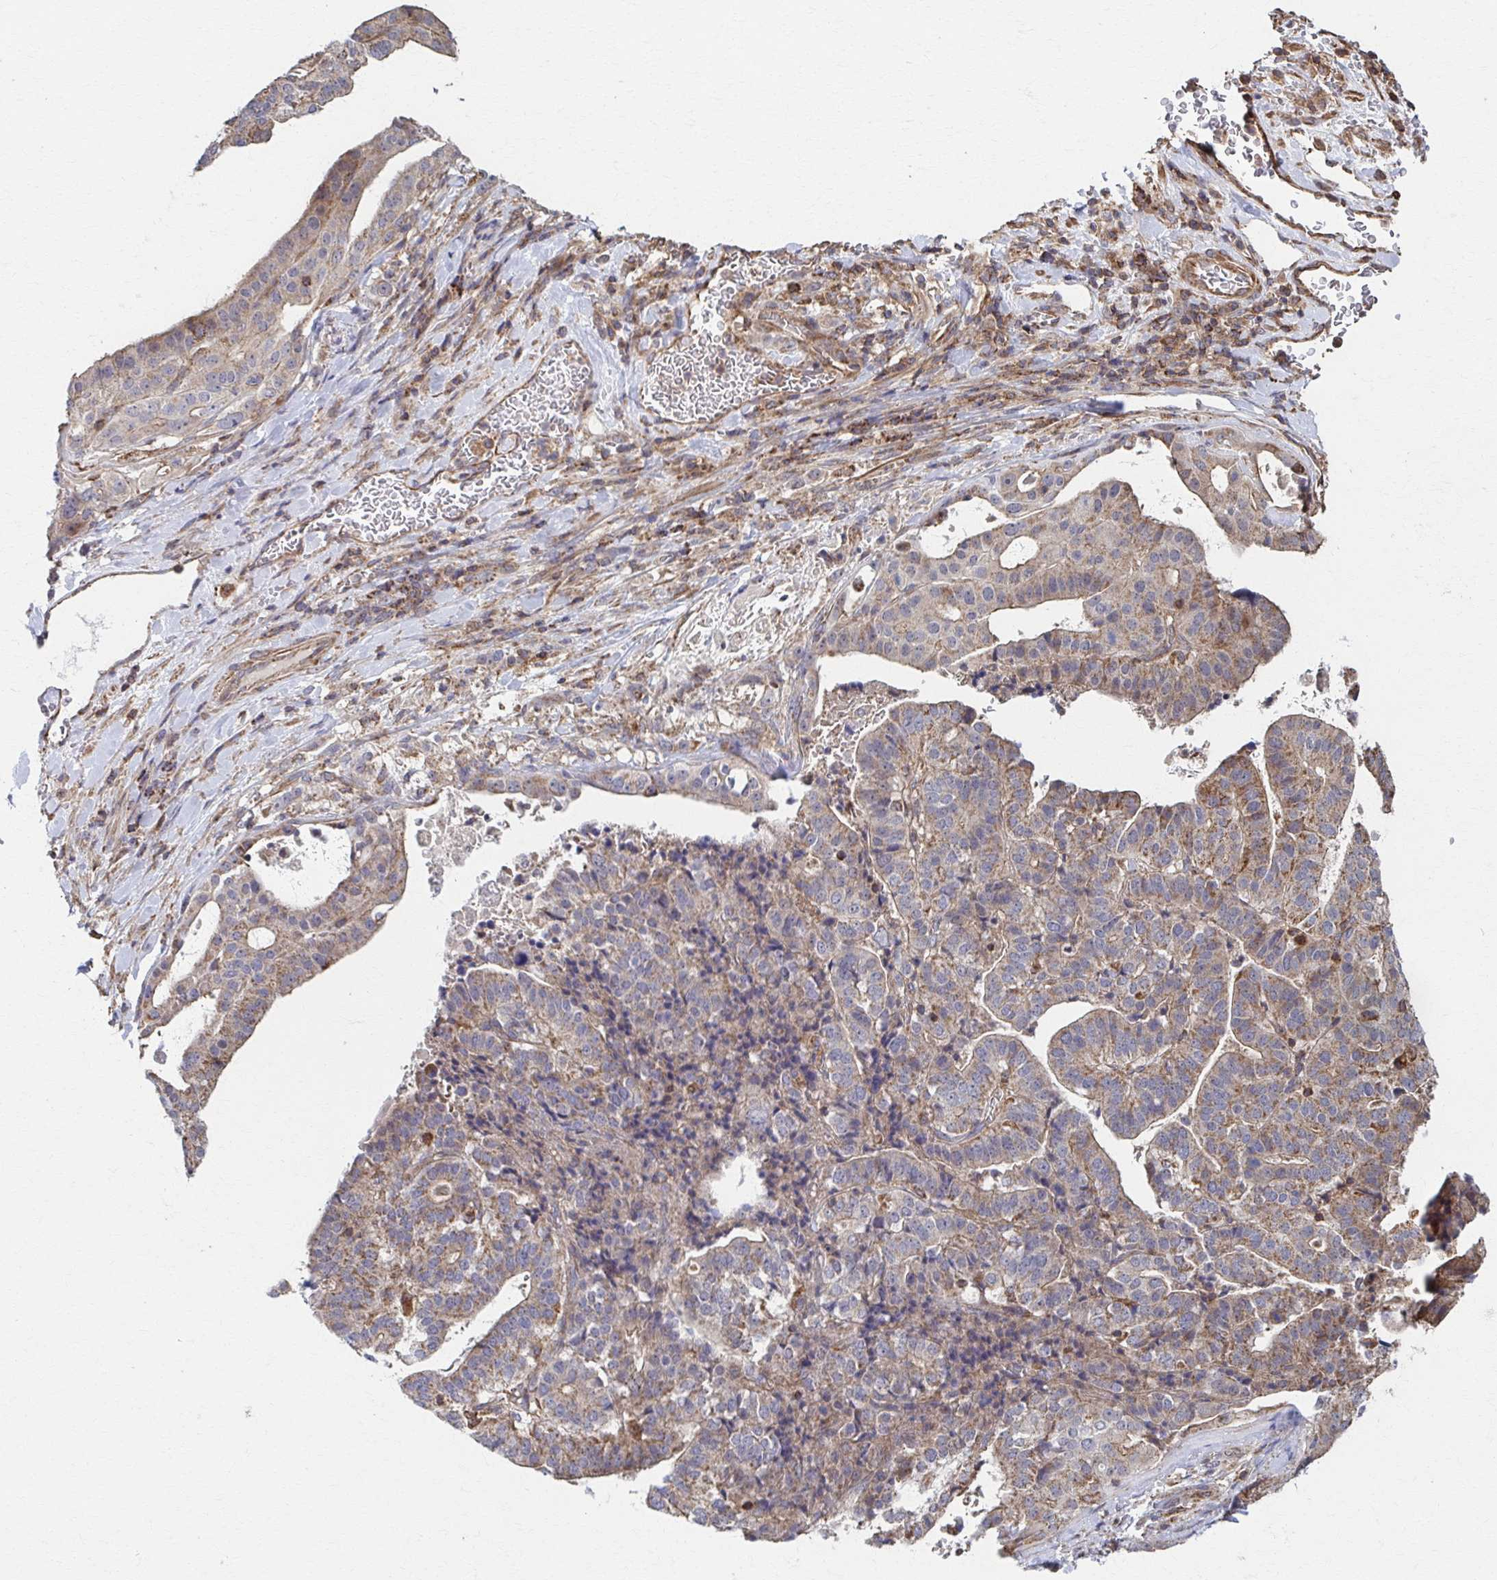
{"staining": {"intensity": "weak", "quantity": ">75%", "location": "cytoplasmic/membranous"}, "tissue": "stomach cancer", "cell_type": "Tumor cells", "image_type": "cancer", "snomed": [{"axis": "morphology", "description": "Adenocarcinoma, NOS"}, {"axis": "topography", "description": "Stomach"}], "caption": "High-power microscopy captured an immunohistochemistry micrograph of adenocarcinoma (stomach), revealing weak cytoplasmic/membranous staining in about >75% of tumor cells.", "gene": "KLHL34", "patient": {"sex": "male", "age": 48}}